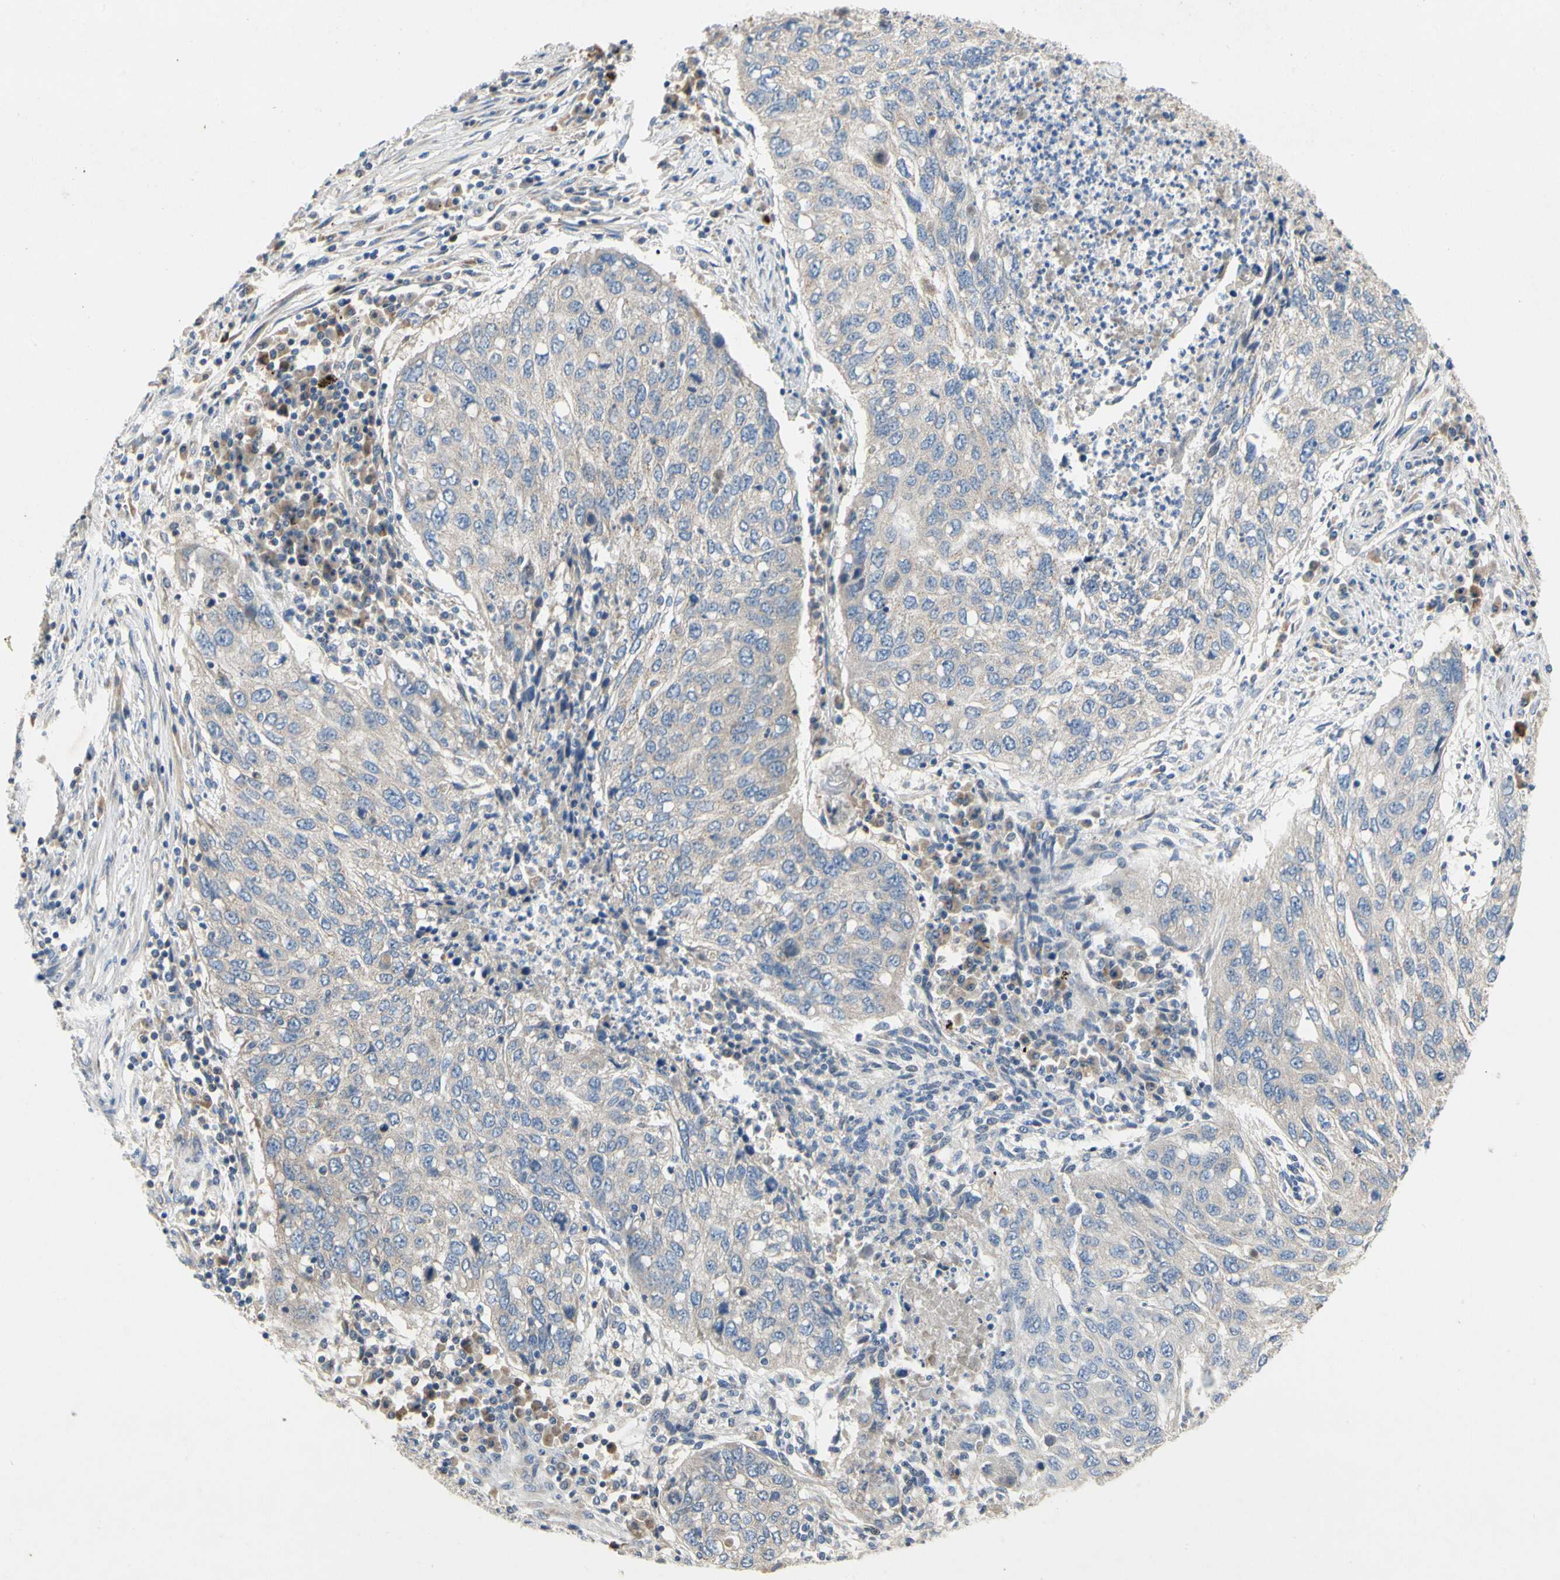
{"staining": {"intensity": "negative", "quantity": "none", "location": "none"}, "tissue": "lung cancer", "cell_type": "Tumor cells", "image_type": "cancer", "snomed": [{"axis": "morphology", "description": "Squamous cell carcinoma, NOS"}, {"axis": "topography", "description": "Lung"}], "caption": "This is a image of immunohistochemistry (IHC) staining of lung cancer, which shows no expression in tumor cells.", "gene": "KLHDC8B", "patient": {"sex": "female", "age": 63}}